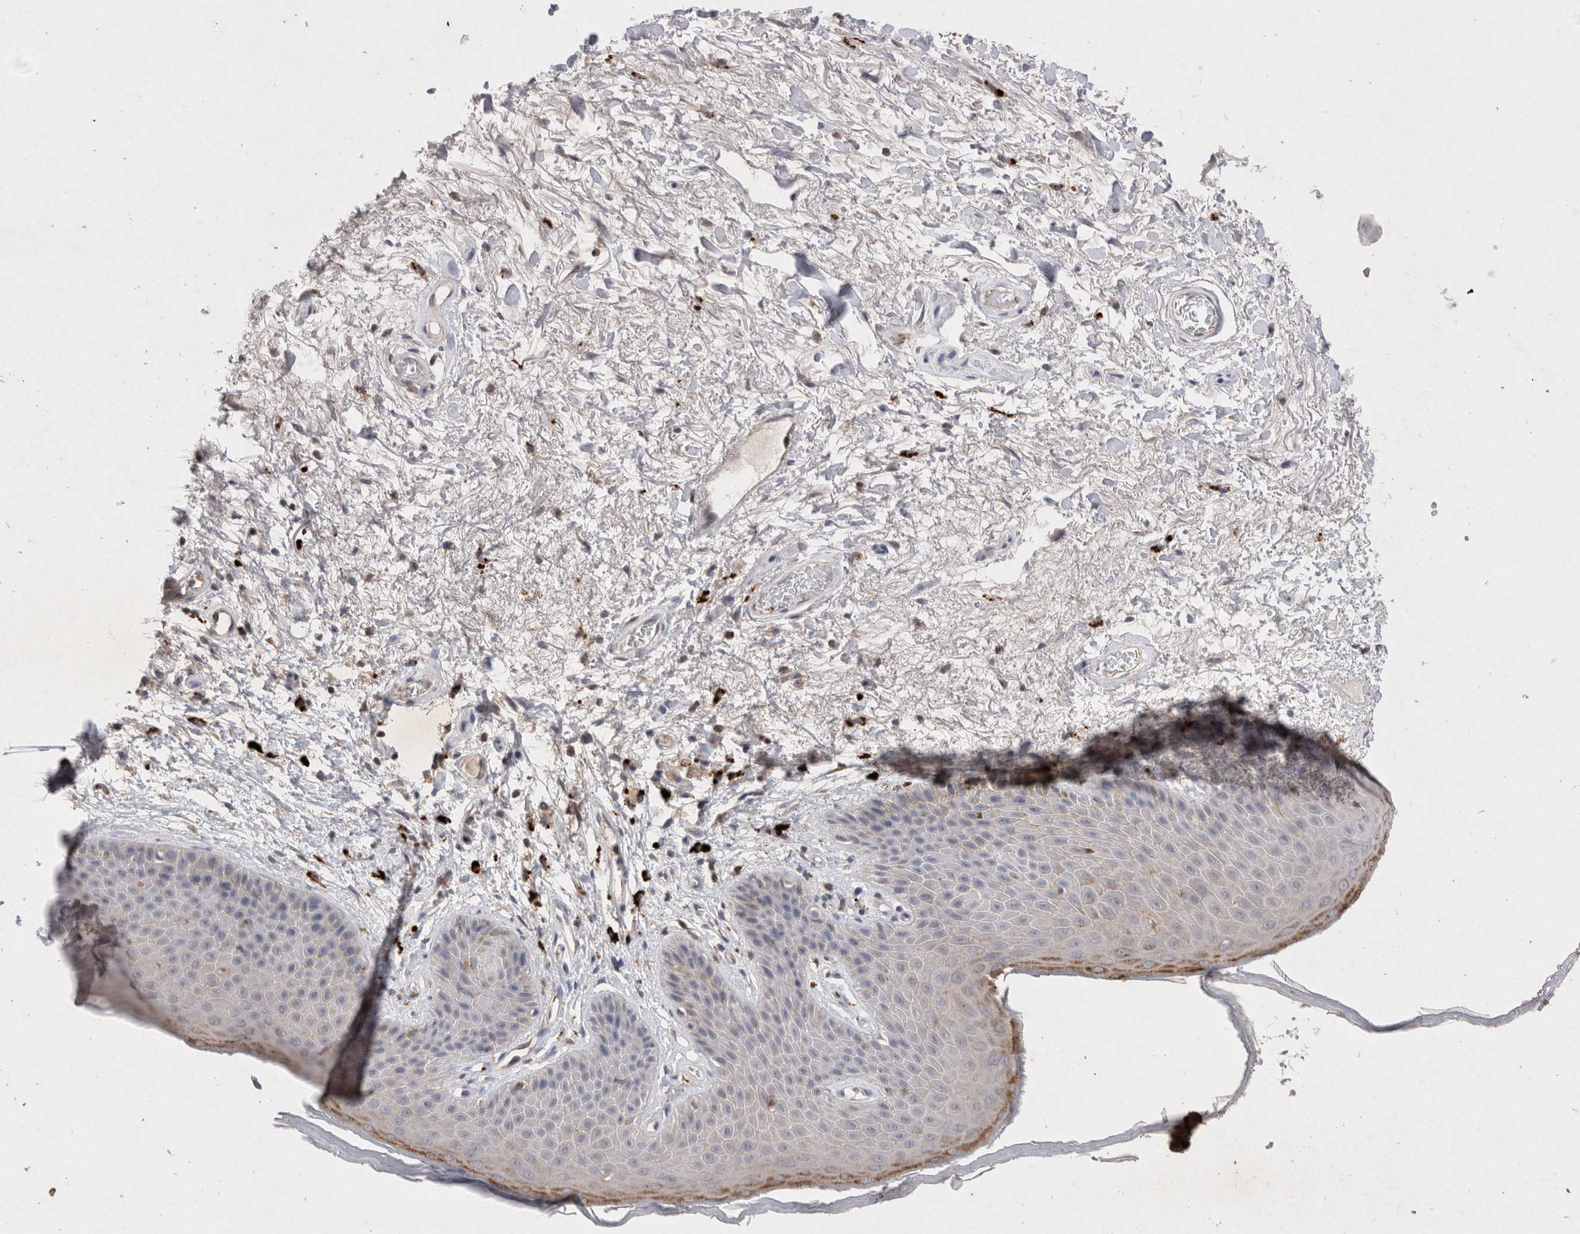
{"staining": {"intensity": "moderate", "quantity": "<25%", "location": "cytoplasmic/membranous"}, "tissue": "skin", "cell_type": "Epidermal cells", "image_type": "normal", "snomed": [{"axis": "morphology", "description": "Normal tissue, NOS"}, {"axis": "topography", "description": "Anal"}], "caption": "A low amount of moderate cytoplasmic/membranous positivity is identified in about <25% of epidermal cells in unremarkable skin.", "gene": "RASSF3", "patient": {"sex": "male", "age": 74}}